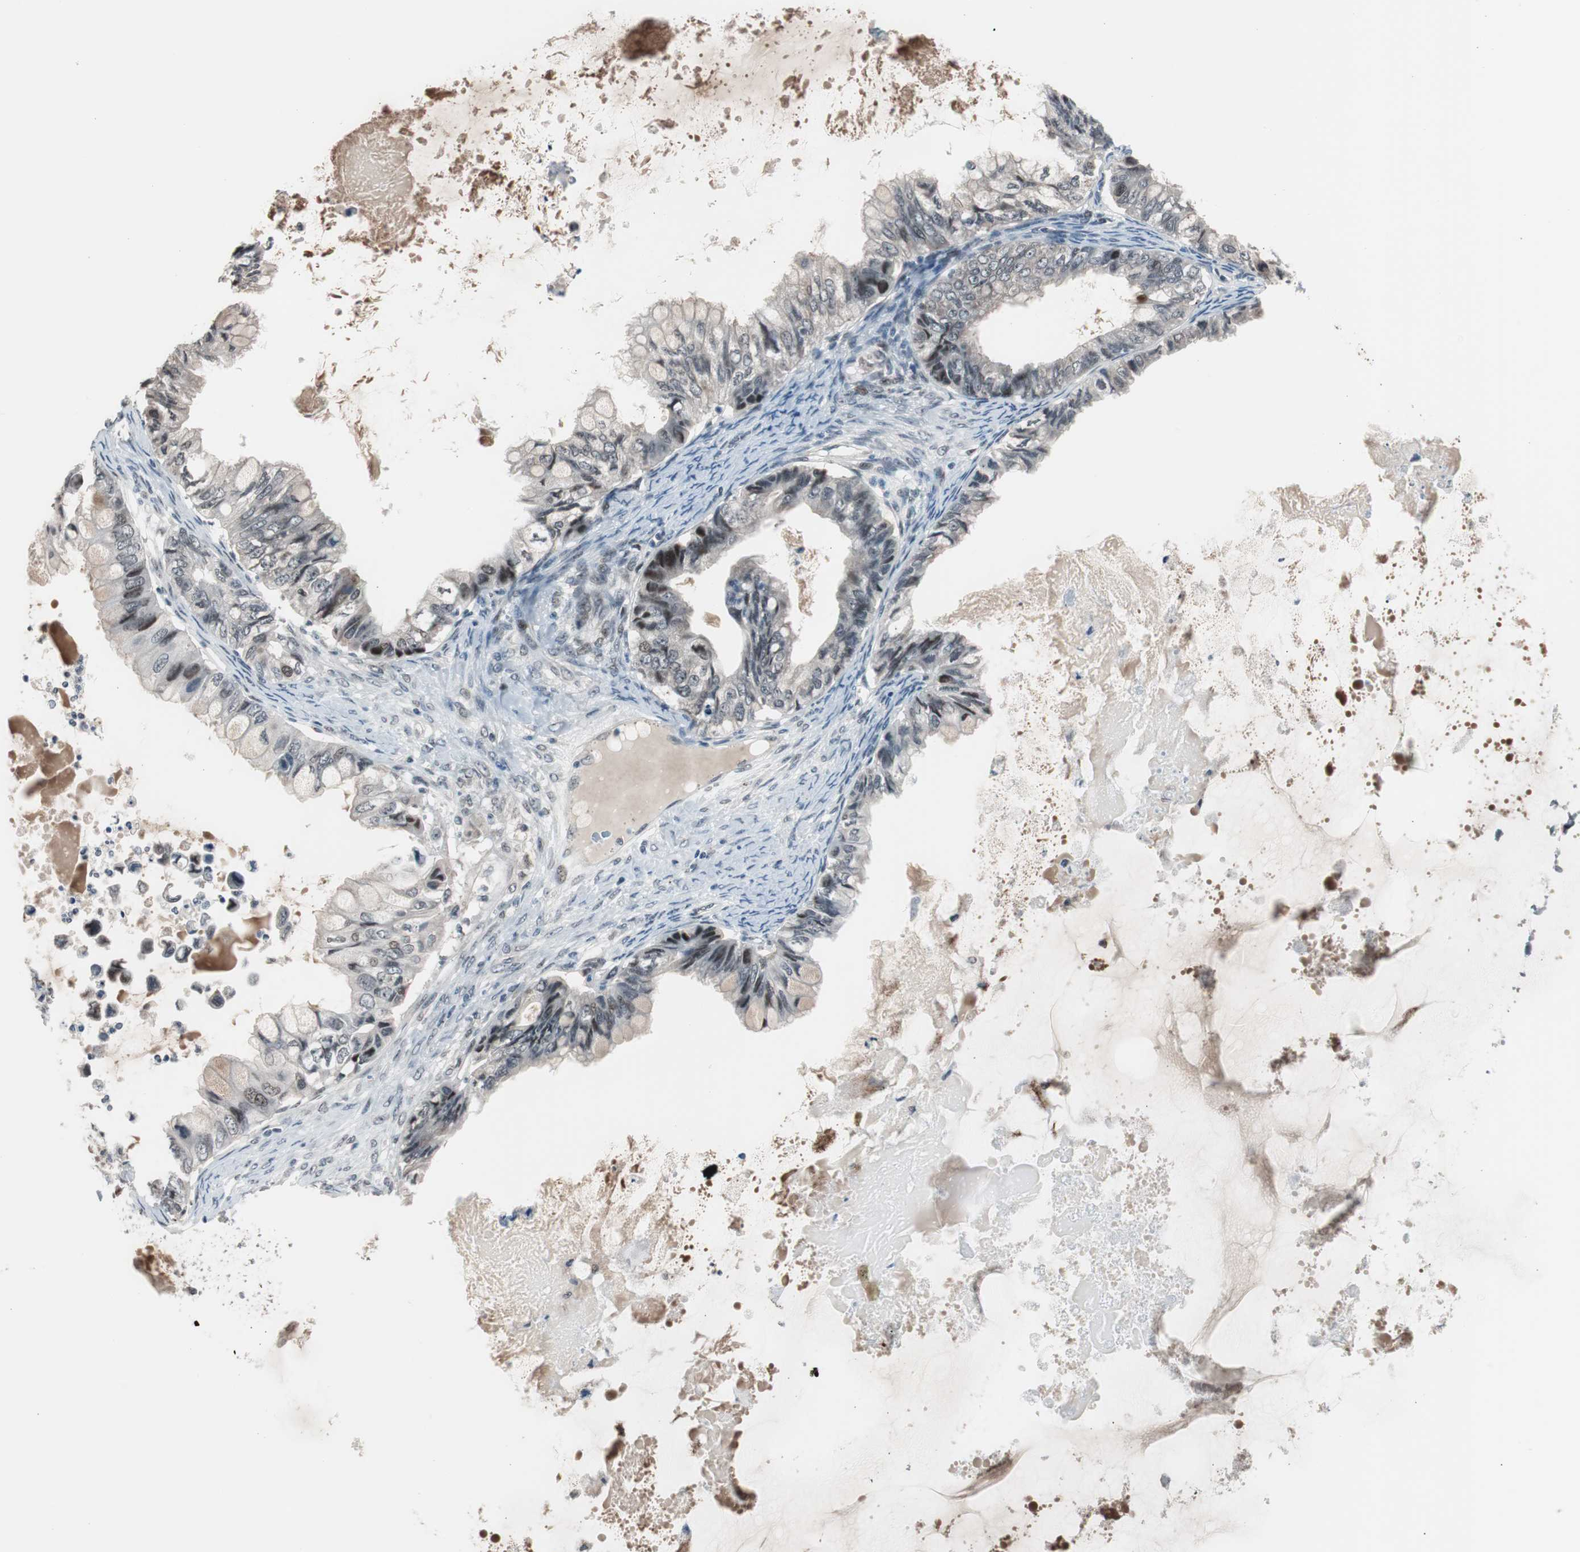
{"staining": {"intensity": "moderate", "quantity": "<25%", "location": "nuclear"}, "tissue": "ovarian cancer", "cell_type": "Tumor cells", "image_type": "cancer", "snomed": [{"axis": "morphology", "description": "Cystadenocarcinoma, mucinous, NOS"}, {"axis": "topography", "description": "Ovary"}], "caption": "Brown immunohistochemical staining in human mucinous cystadenocarcinoma (ovarian) displays moderate nuclear positivity in about <25% of tumor cells.", "gene": "BOLA1", "patient": {"sex": "female", "age": 80}}